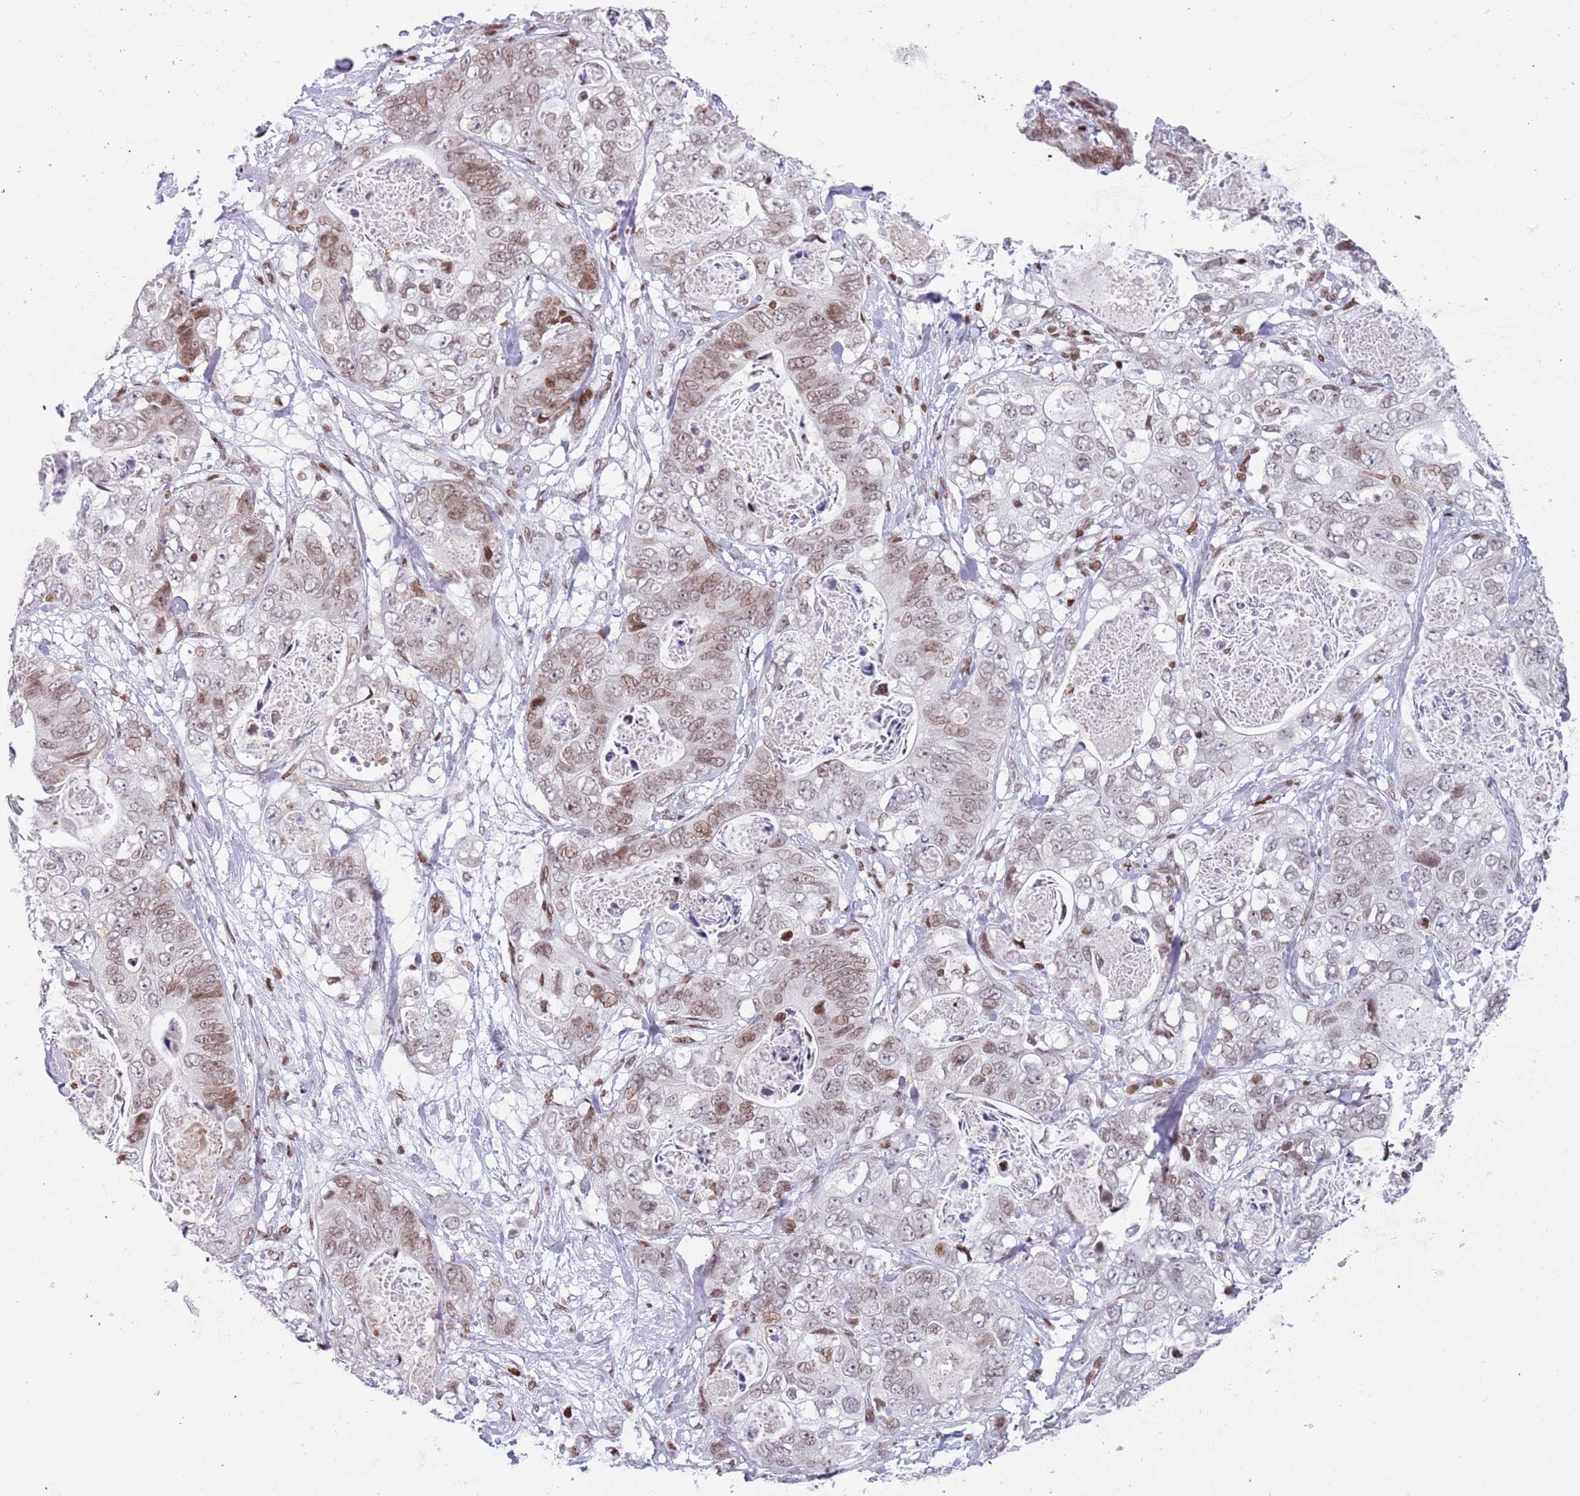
{"staining": {"intensity": "moderate", "quantity": ">75%", "location": "nuclear"}, "tissue": "stomach cancer", "cell_type": "Tumor cells", "image_type": "cancer", "snomed": [{"axis": "morphology", "description": "Normal tissue, NOS"}, {"axis": "morphology", "description": "Adenocarcinoma, NOS"}, {"axis": "topography", "description": "Stomach"}], "caption": "Human adenocarcinoma (stomach) stained for a protein (brown) shows moderate nuclear positive staining in about >75% of tumor cells.", "gene": "HDAC8", "patient": {"sex": "female", "age": 89}}